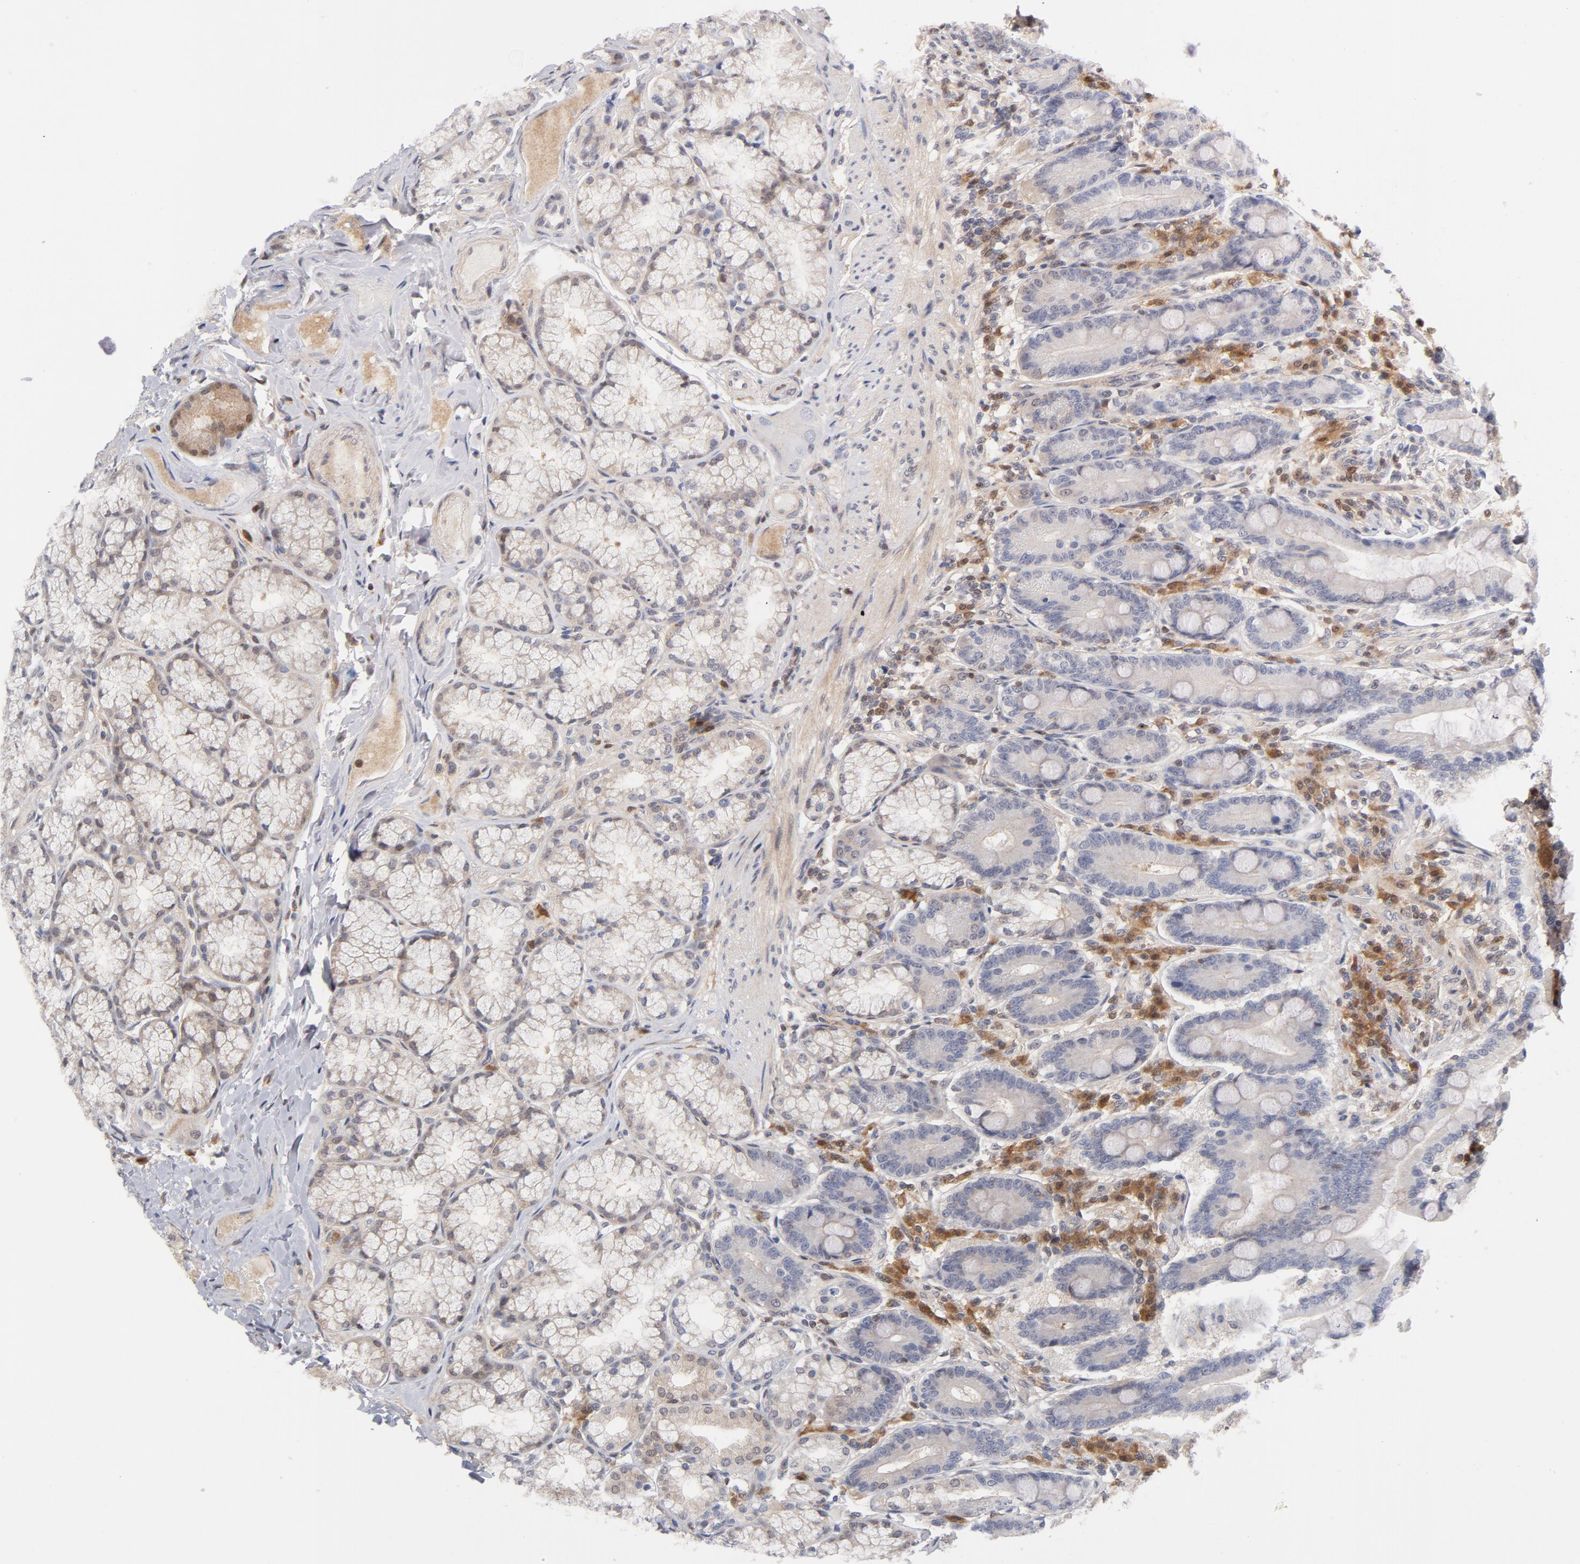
{"staining": {"intensity": "weak", "quantity": "25%-75%", "location": "cytoplasmic/membranous"}, "tissue": "duodenum", "cell_type": "Glandular cells", "image_type": "normal", "snomed": [{"axis": "morphology", "description": "Normal tissue, NOS"}, {"axis": "topography", "description": "Duodenum"}], "caption": "Immunohistochemical staining of normal duodenum demonstrates low levels of weak cytoplasmic/membranous expression in approximately 25%-75% of glandular cells. (DAB IHC, brown staining for protein, blue staining for nuclei).", "gene": "TRADD", "patient": {"sex": "female", "age": 64}}